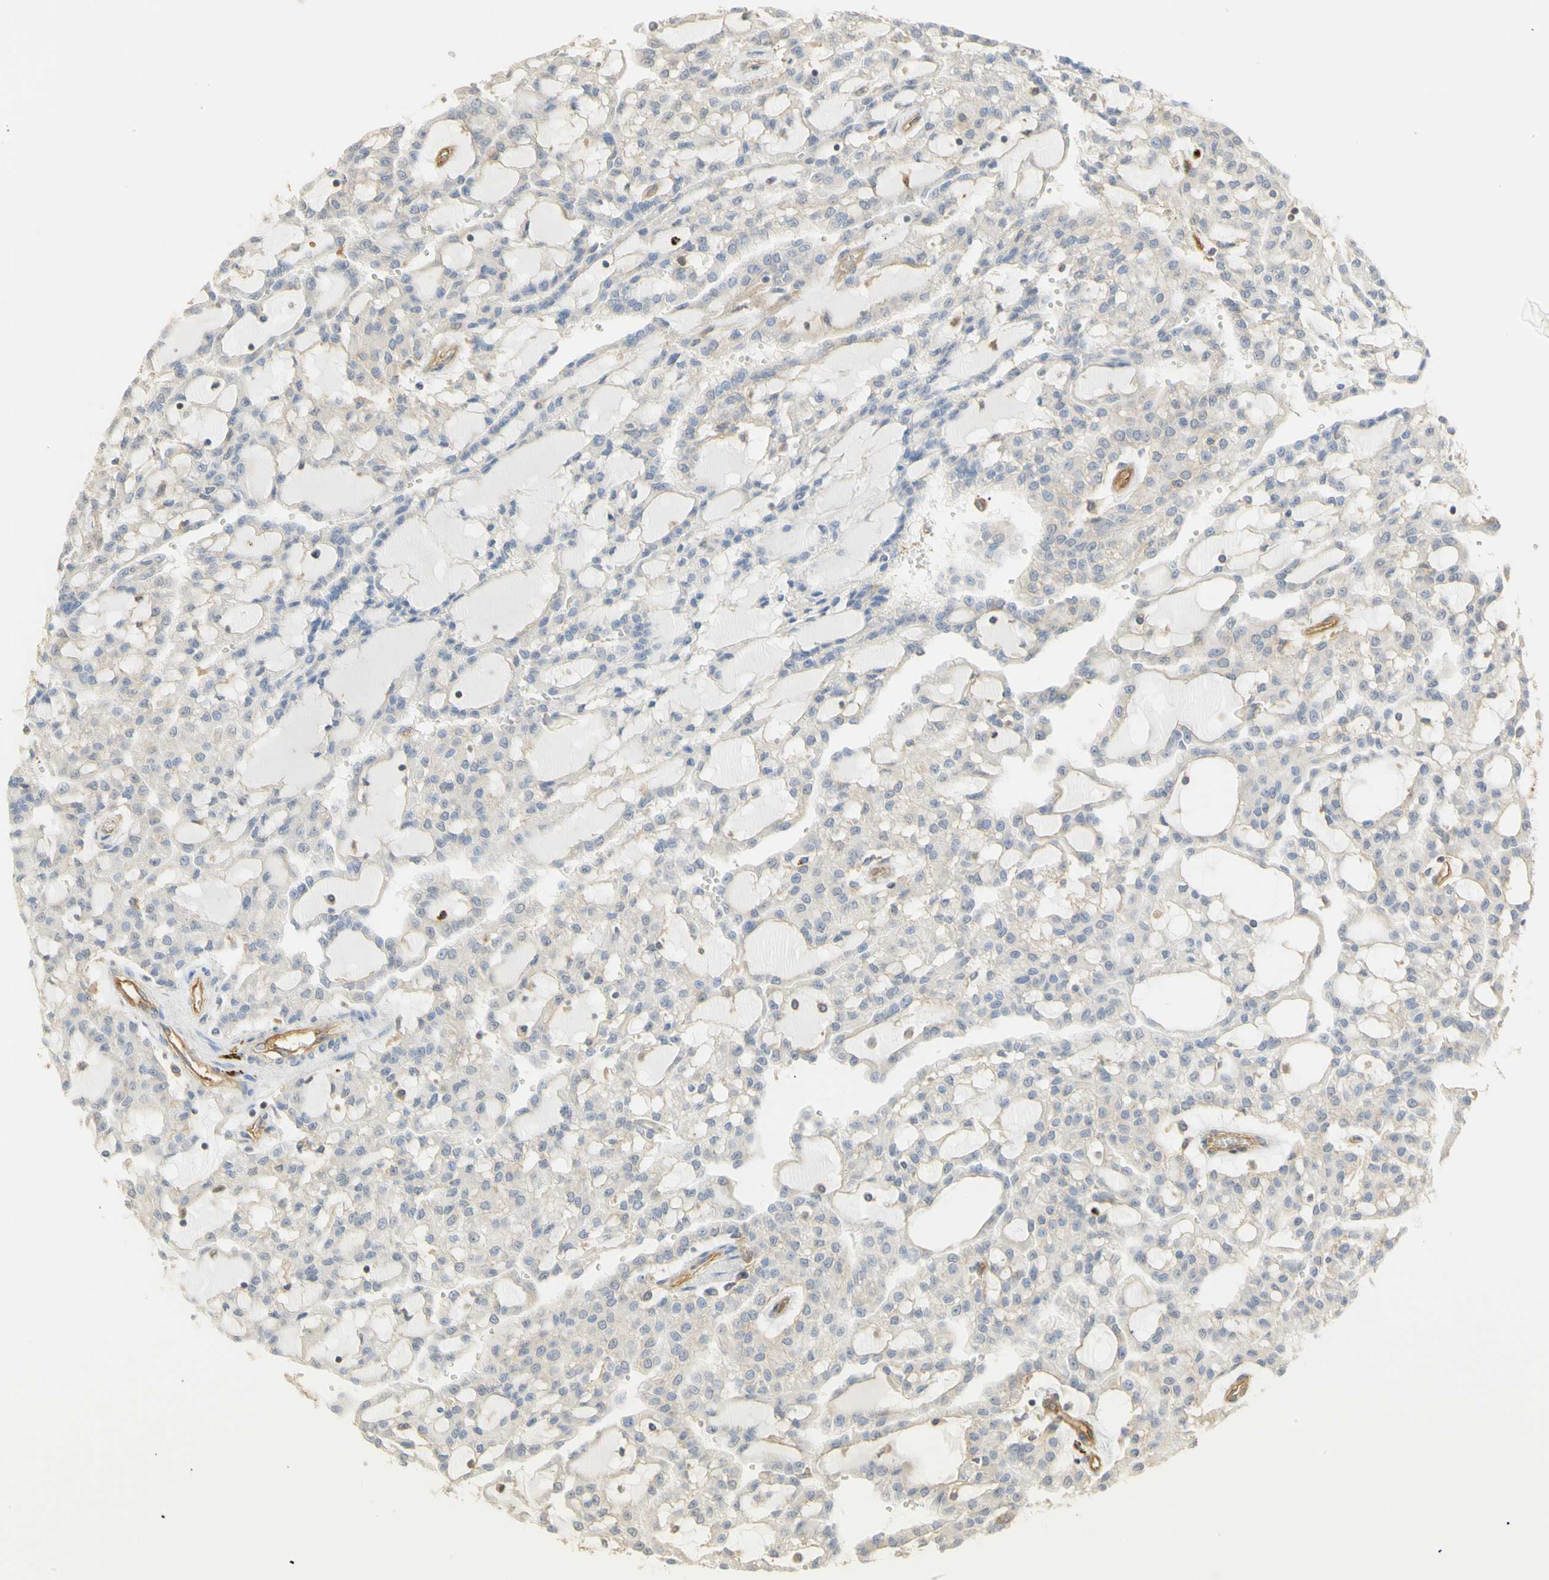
{"staining": {"intensity": "negative", "quantity": "none", "location": "none"}, "tissue": "renal cancer", "cell_type": "Tumor cells", "image_type": "cancer", "snomed": [{"axis": "morphology", "description": "Adenocarcinoma, NOS"}, {"axis": "topography", "description": "Kidney"}], "caption": "High magnification brightfield microscopy of renal cancer (adenocarcinoma) stained with DAB (3,3'-diaminobenzidine) (brown) and counterstained with hematoxylin (blue): tumor cells show no significant staining.", "gene": "KCNE4", "patient": {"sex": "male", "age": 63}}